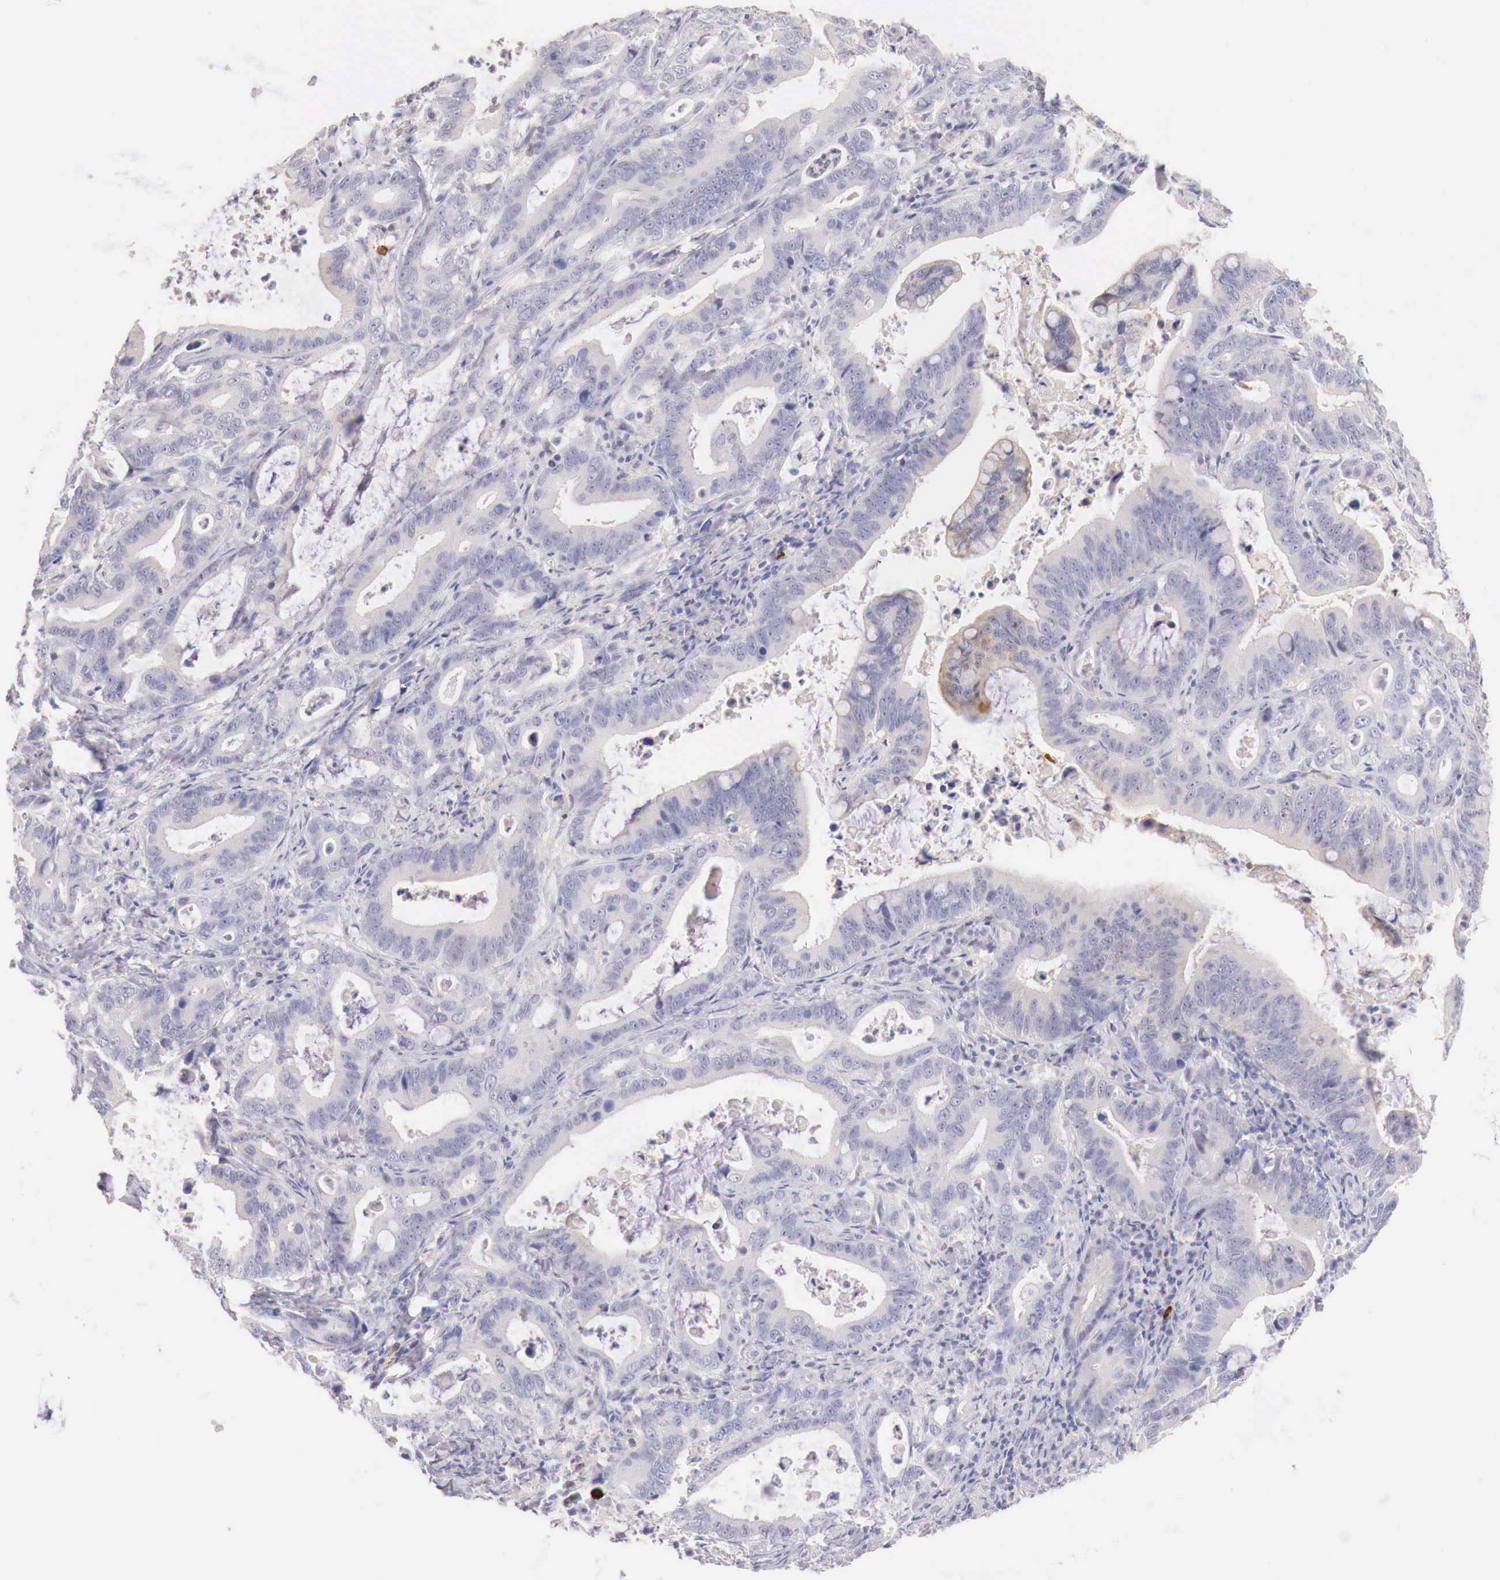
{"staining": {"intensity": "weak", "quantity": "<25%", "location": "cytoplasmic/membranous"}, "tissue": "stomach cancer", "cell_type": "Tumor cells", "image_type": "cancer", "snomed": [{"axis": "morphology", "description": "Adenocarcinoma, NOS"}, {"axis": "topography", "description": "Stomach, upper"}], "caption": "IHC of stomach adenocarcinoma shows no expression in tumor cells.", "gene": "ITIH6", "patient": {"sex": "male", "age": 63}}